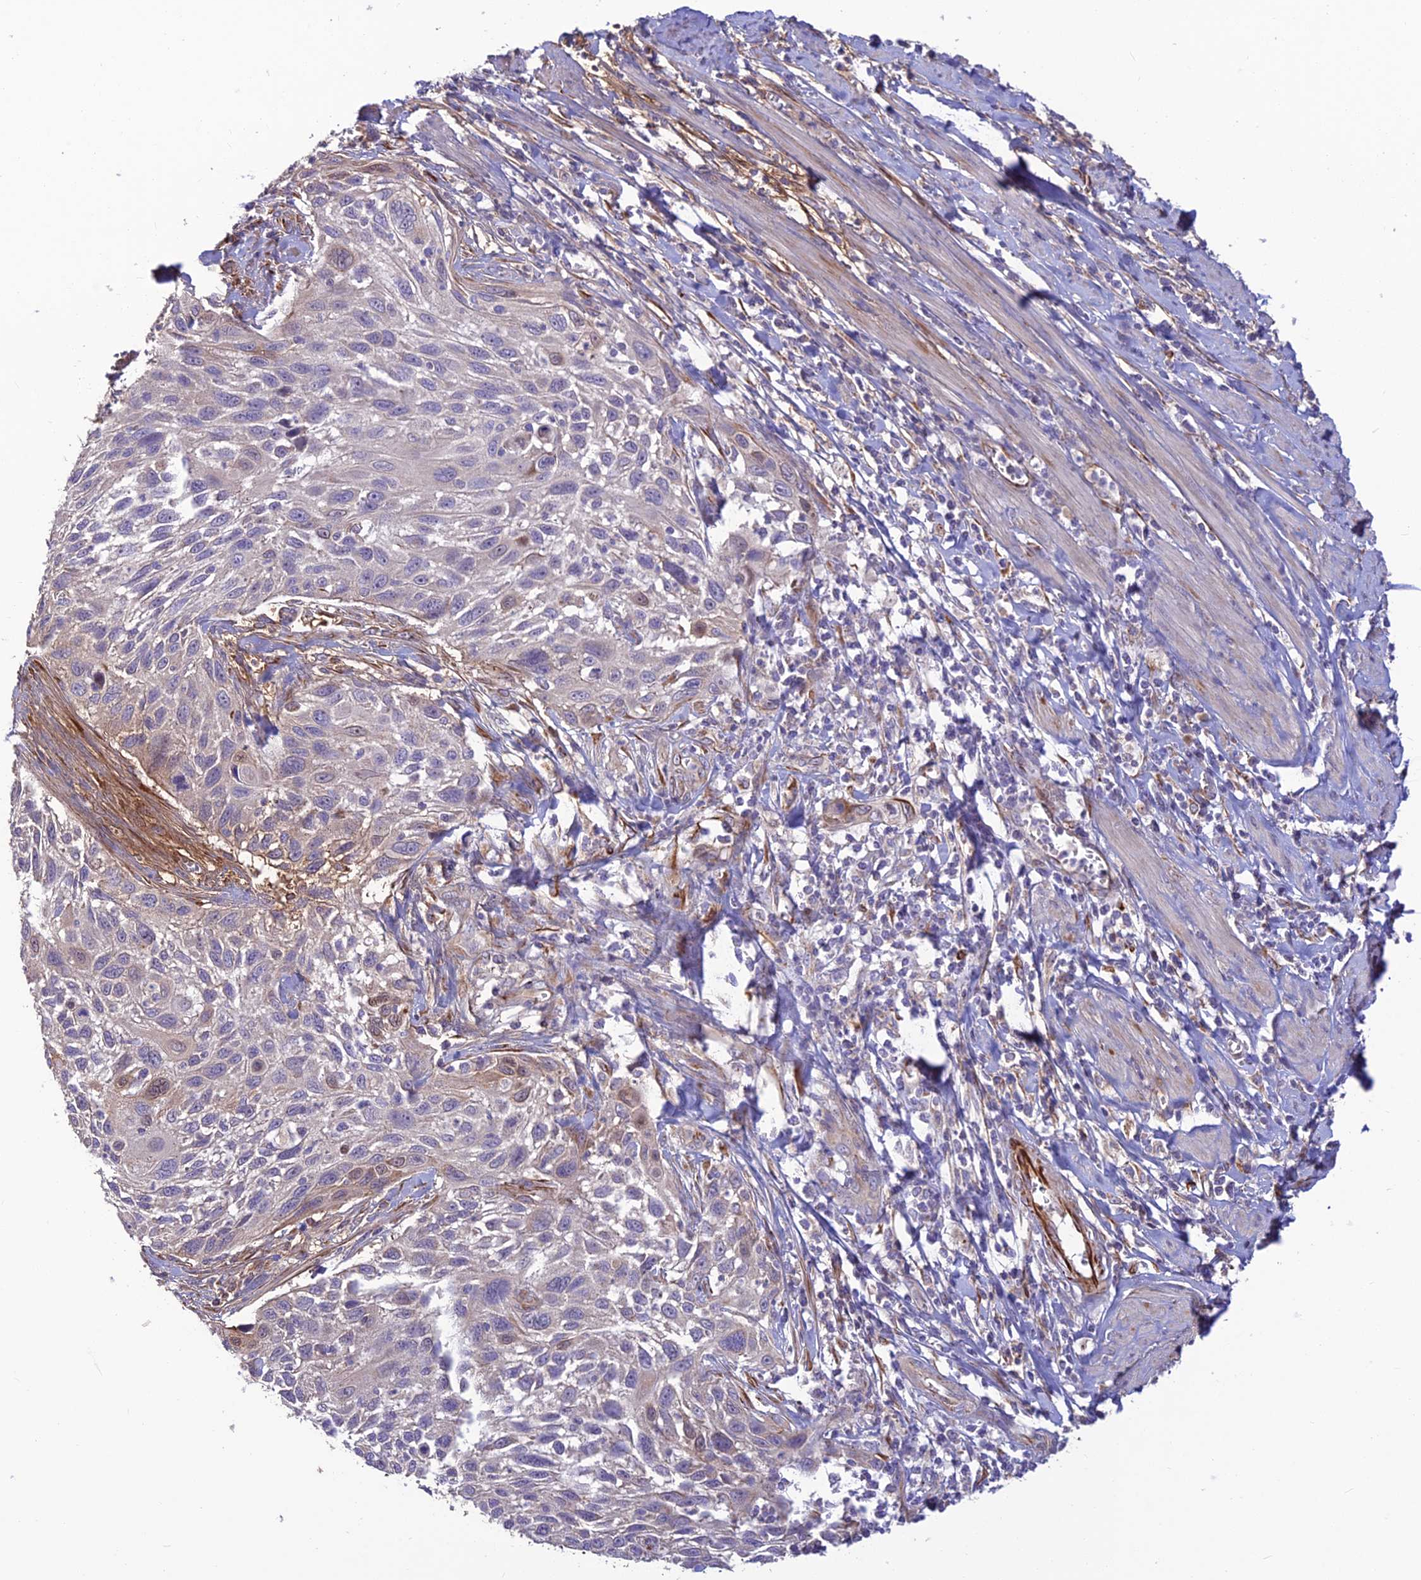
{"staining": {"intensity": "negative", "quantity": "none", "location": "none"}, "tissue": "cervical cancer", "cell_type": "Tumor cells", "image_type": "cancer", "snomed": [{"axis": "morphology", "description": "Squamous cell carcinoma, NOS"}, {"axis": "topography", "description": "Cervix"}], "caption": "Histopathology image shows no significant protein positivity in tumor cells of cervical cancer (squamous cell carcinoma).", "gene": "ST8SIA5", "patient": {"sex": "female", "age": 70}}